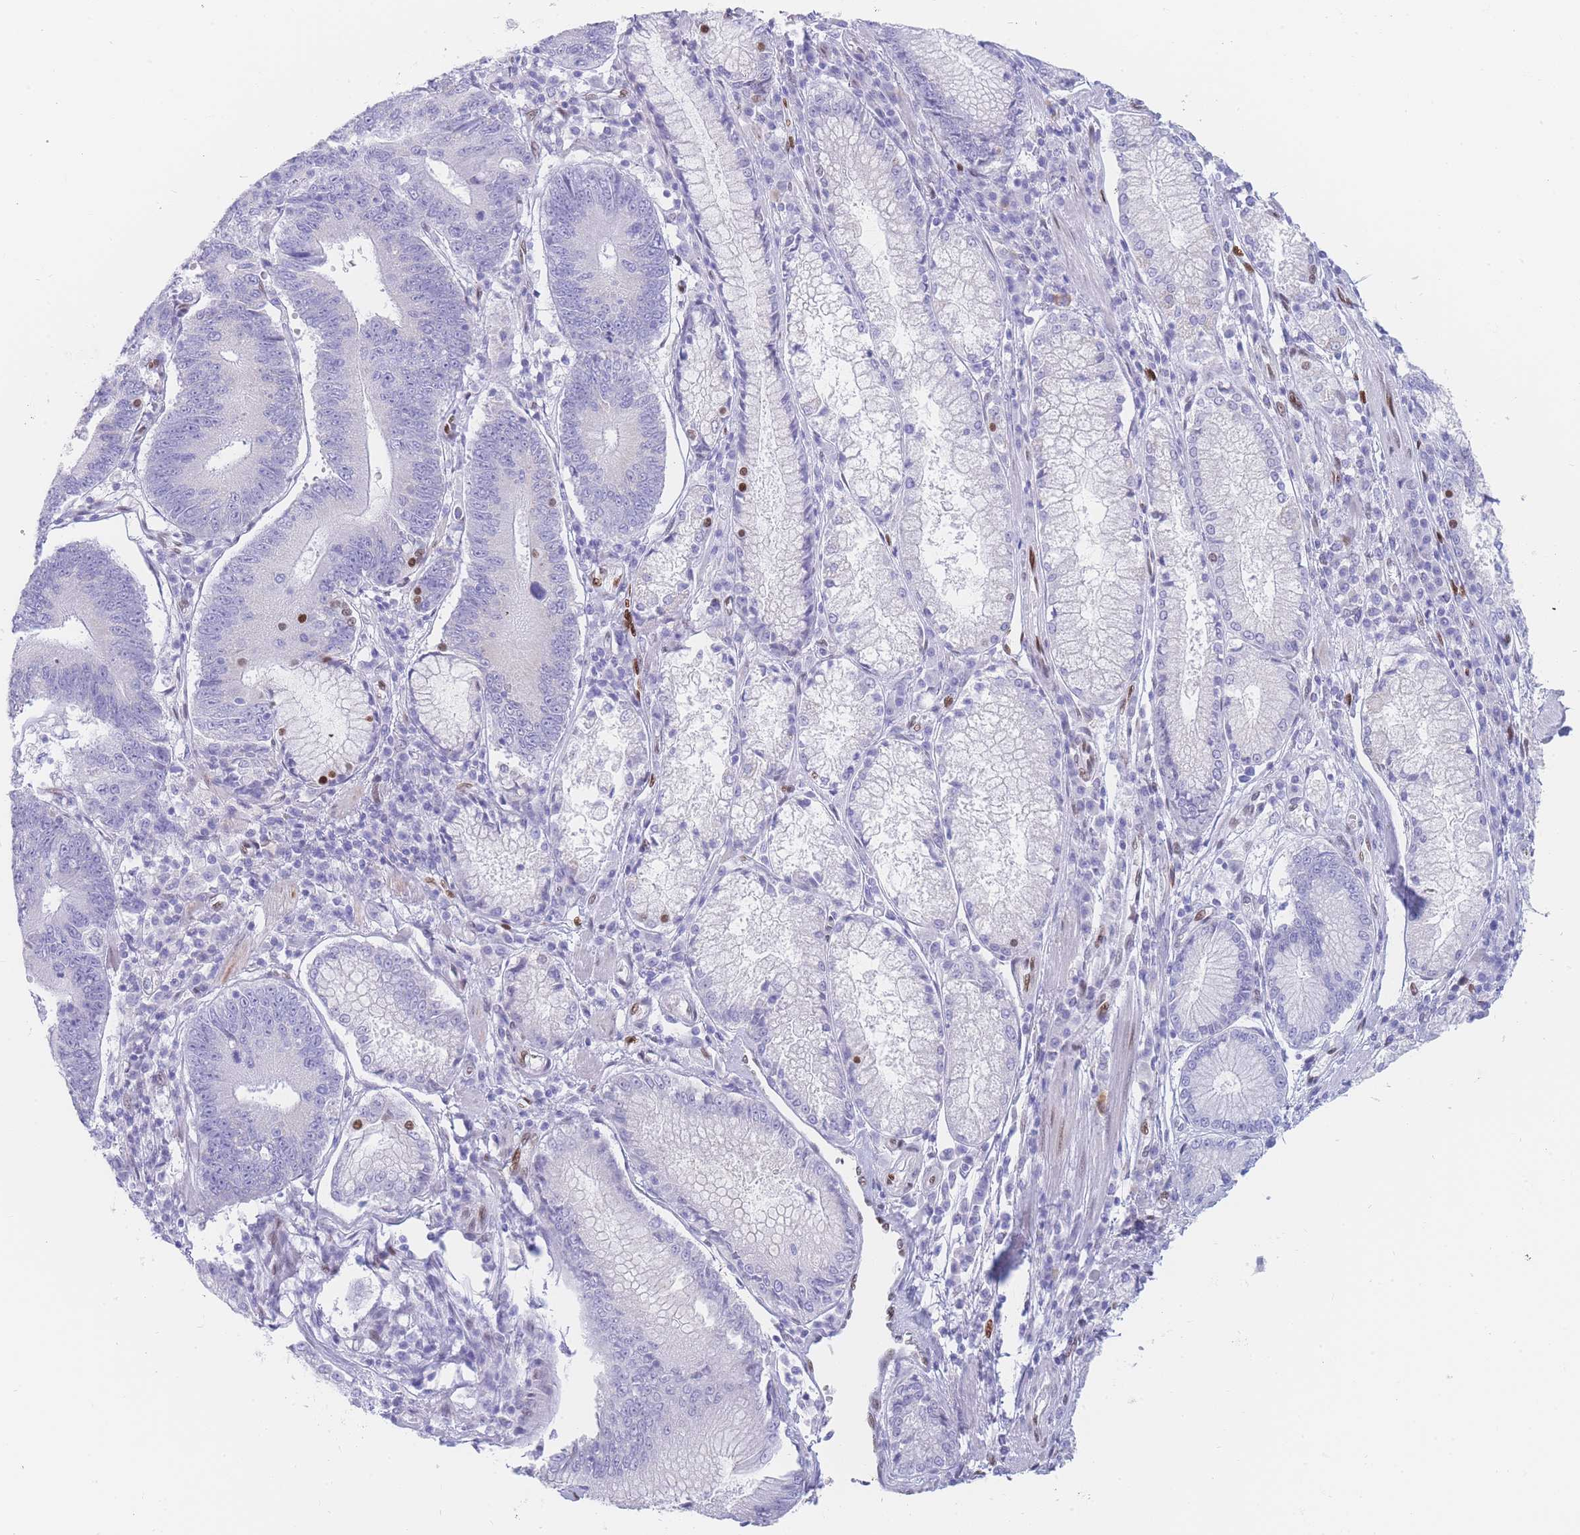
{"staining": {"intensity": "negative", "quantity": "none", "location": "none"}, "tissue": "stomach cancer", "cell_type": "Tumor cells", "image_type": "cancer", "snomed": [{"axis": "morphology", "description": "Adenocarcinoma, NOS"}, {"axis": "topography", "description": "Stomach"}], "caption": "The histopathology image displays no staining of tumor cells in stomach adenocarcinoma.", "gene": "PSMB5", "patient": {"sex": "male", "age": 59}}